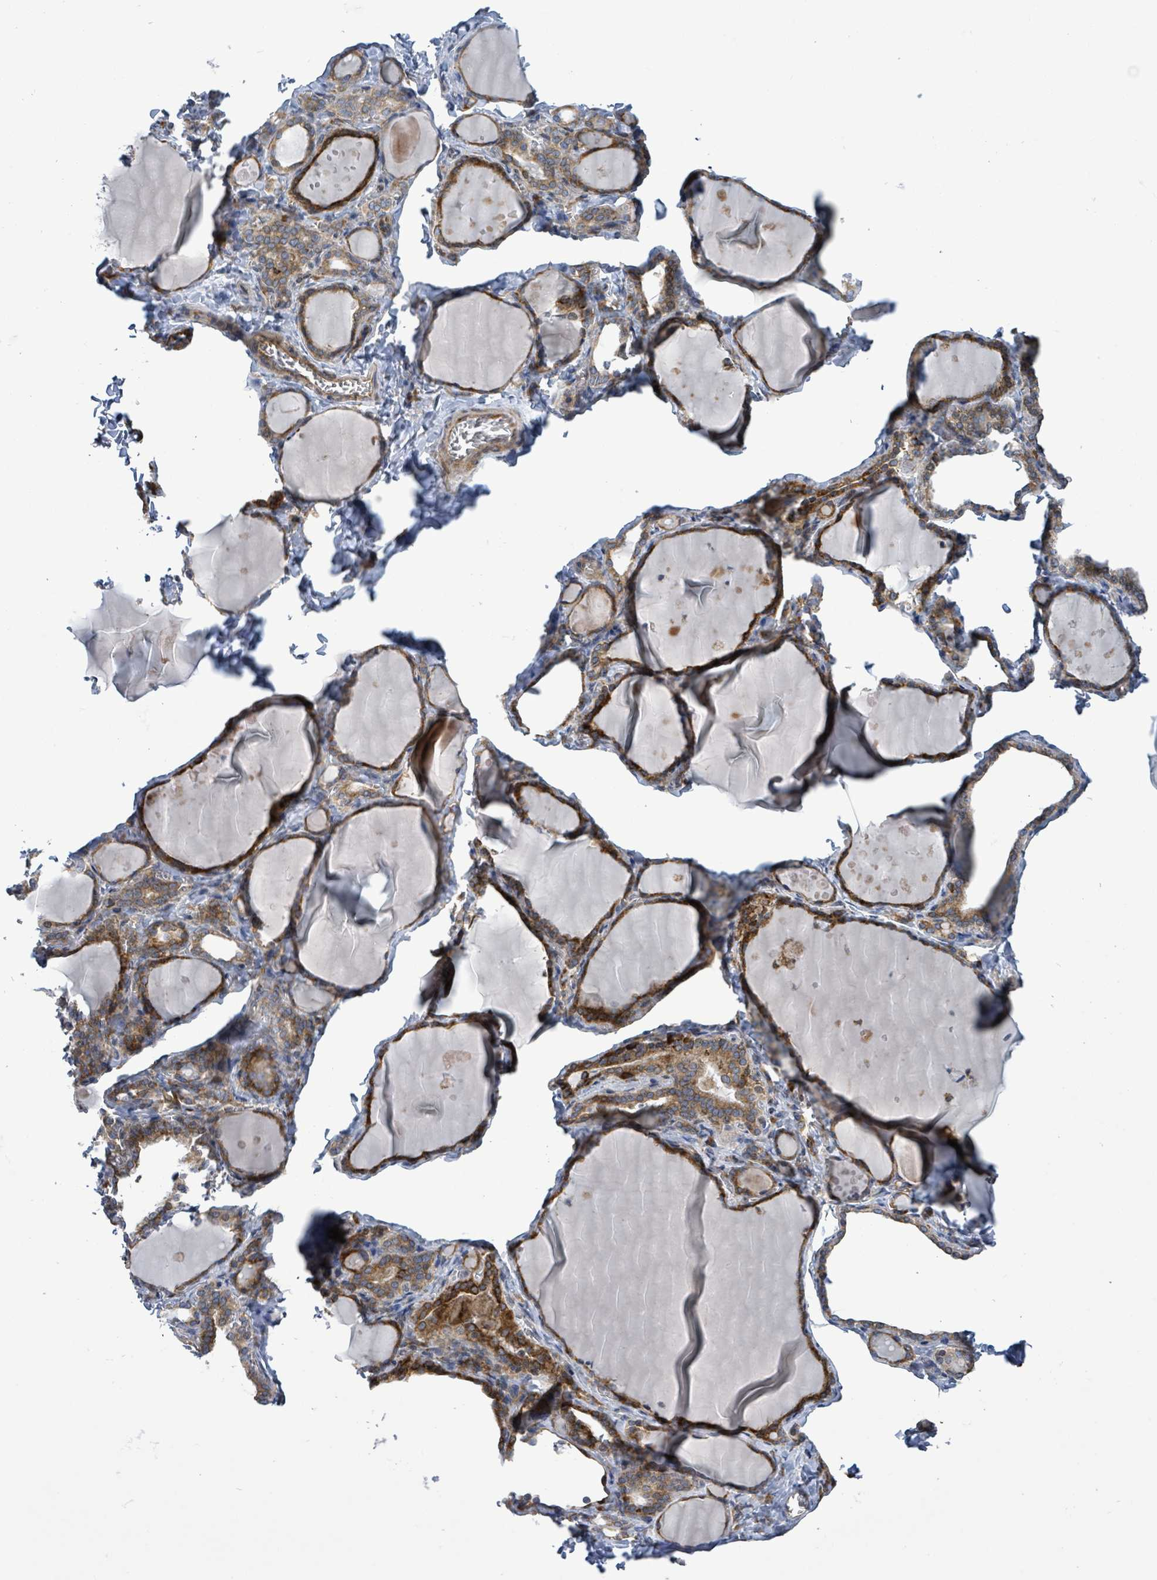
{"staining": {"intensity": "moderate", "quantity": ">75%", "location": "cytoplasmic/membranous"}, "tissue": "thyroid gland", "cell_type": "Glandular cells", "image_type": "normal", "snomed": [{"axis": "morphology", "description": "Normal tissue, NOS"}, {"axis": "topography", "description": "Thyroid gland"}], "caption": "Thyroid gland stained with DAB IHC shows medium levels of moderate cytoplasmic/membranous positivity in approximately >75% of glandular cells. (Brightfield microscopy of DAB IHC at high magnification).", "gene": "NOMO1", "patient": {"sex": "female", "age": 42}}